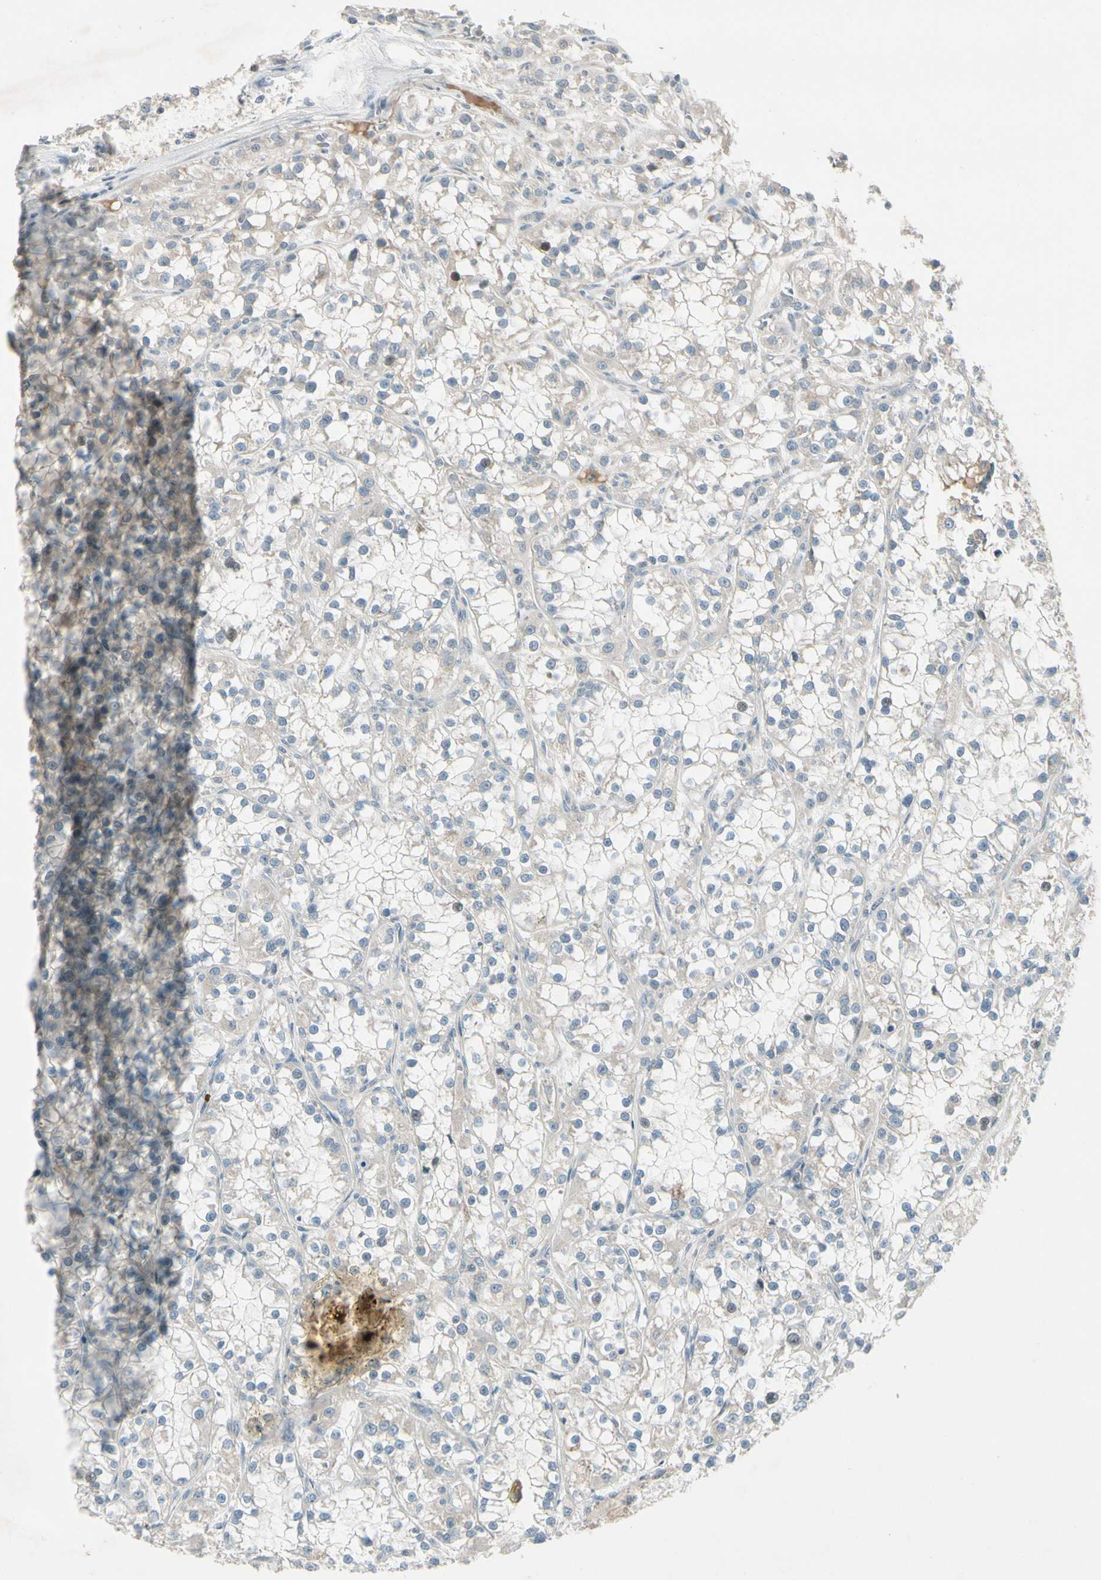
{"staining": {"intensity": "negative", "quantity": "none", "location": "none"}, "tissue": "renal cancer", "cell_type": "Tumor cells", "image_type": "cancer", "snomed": [{"axis": "morphology", "description": "Adenocarcinoma, NOS"}, {"axis": "topography", "description": "Kidney"}], "caption": "DAB (3,3'-diaminobenzidine) immunohistochemical staining of renal adenocarcinoma displays no significant positivity in tumor cells.", "gene": "ICAM5", "patient": {"sex": "female", "age": 52}}